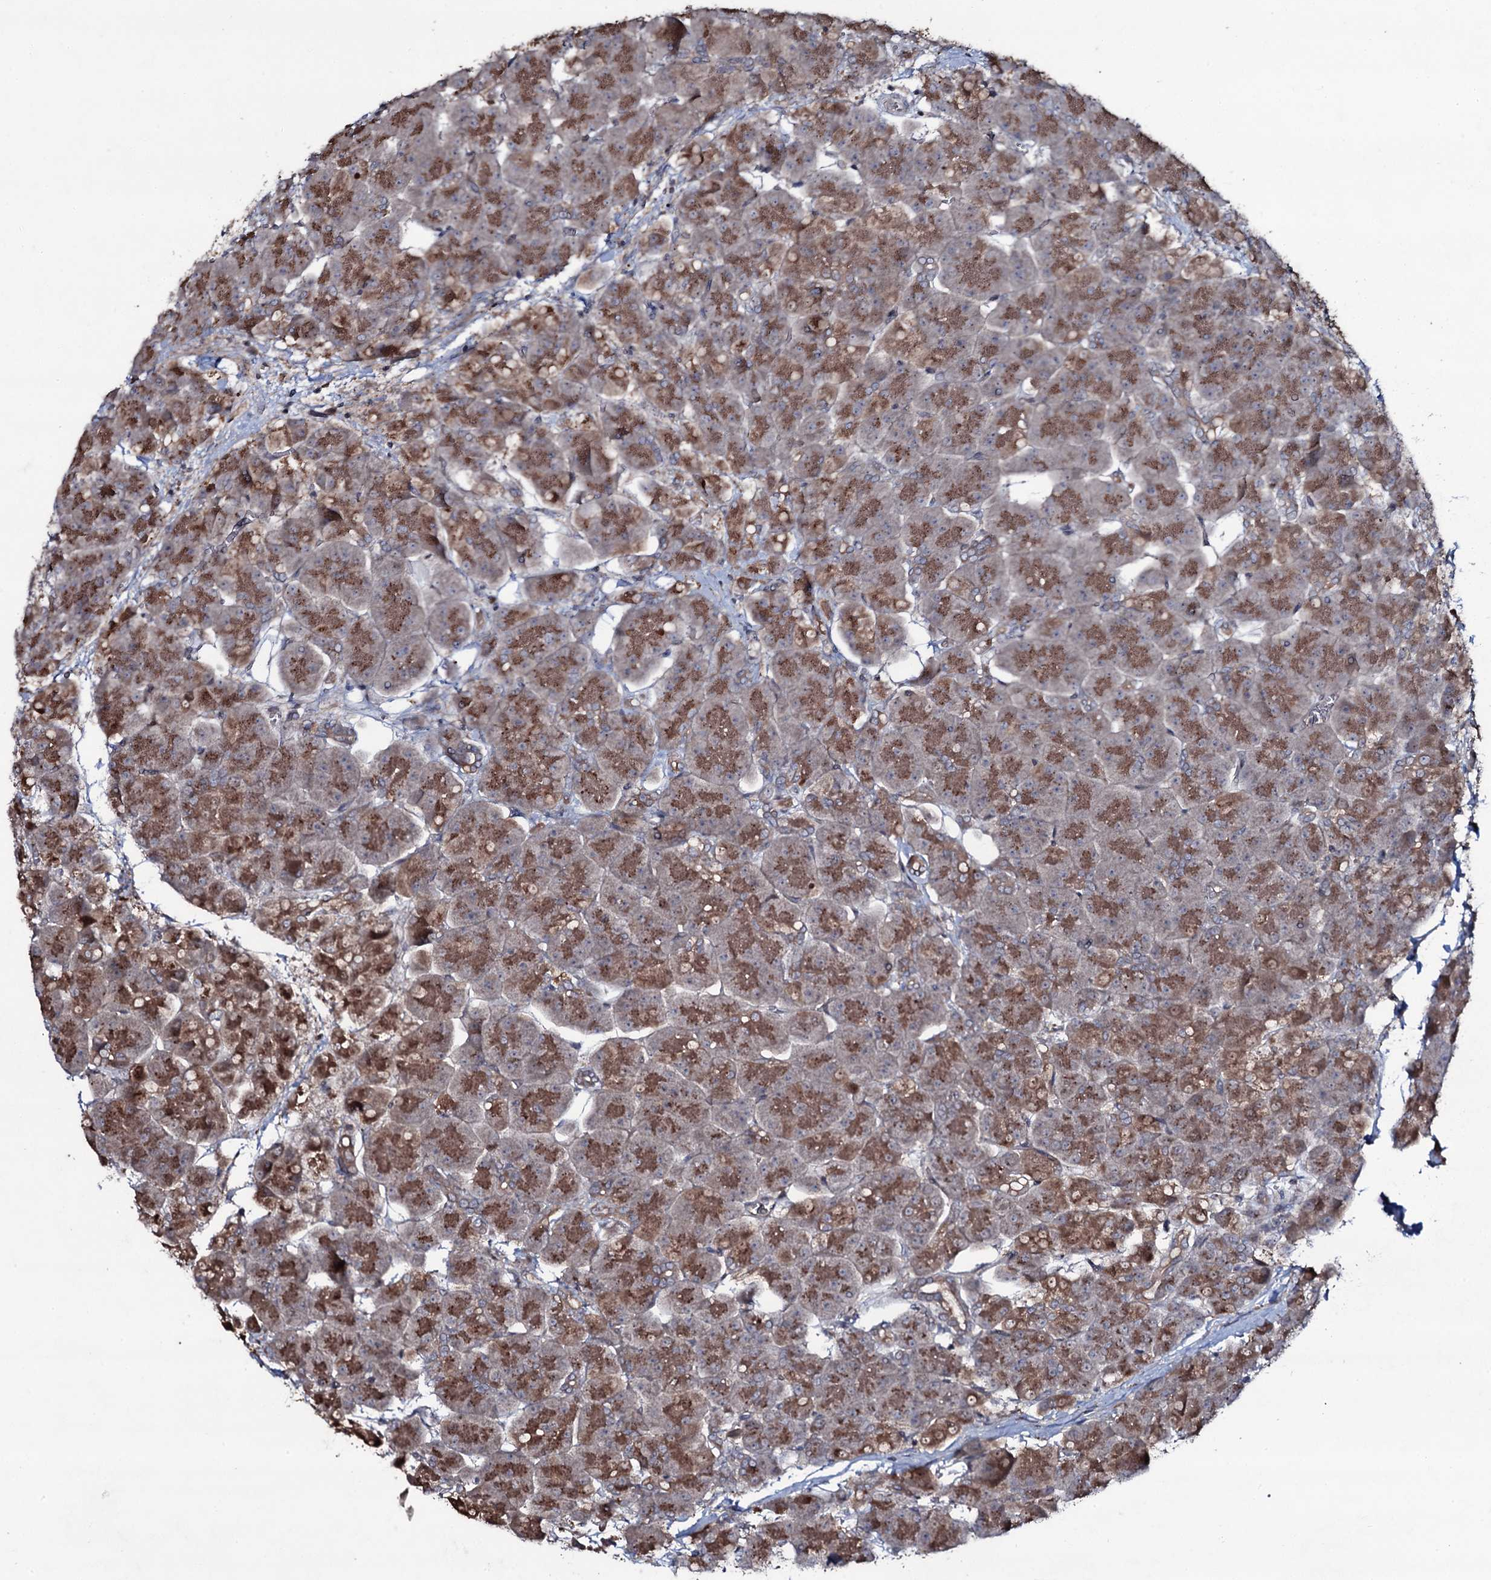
{"staining": {"intensity": "moderate", "quantity": ">75%", "location": "cytoplasmic/membranous"}, "tissue": "pancreas", "cell_type": "Exocrine glandular cells", "image_type": "normal", "snomed": [{"axis": "morphology", "description": "Normal tissue, NOS"}, {"axis": "topography", "description": "Pancreas"}], "caption": "IHC image of normal pancreas stained for a protein (brown), which shows medium levels of moderate cytoplasmic/membranous expression in approximately >75% of exocrine glandular cells.", "gene": "SNAP23", "patient": {"sex": "male", "age": 66}}